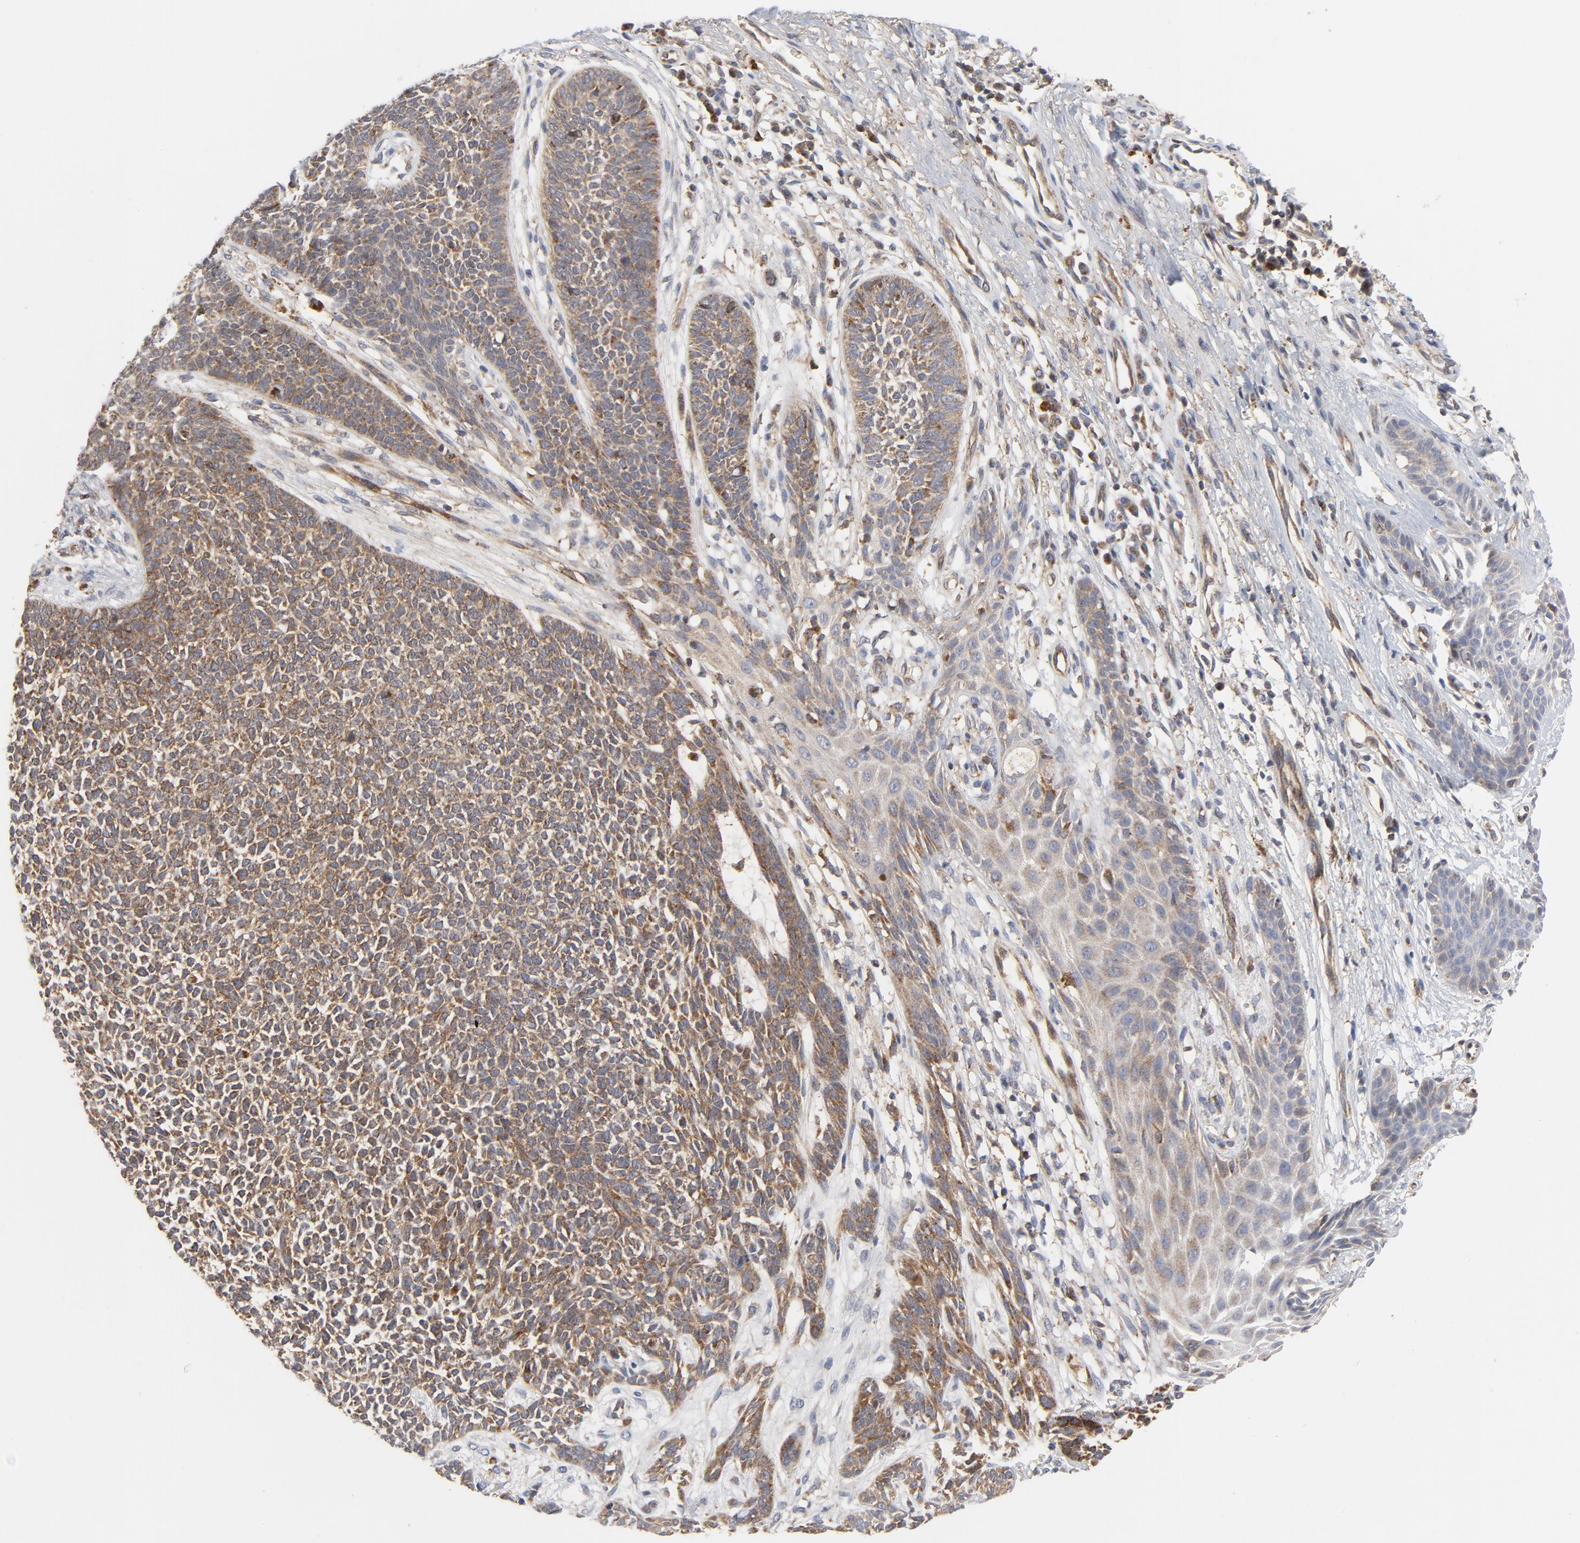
{"staining": {"intensity": "moderate", "quantity": ">75%", "location": "cytoplasmic/membranous"}, "tissue": "skin cancer", "cell_type": "Tumor cells", "image_type": "cancer", "snomed": [{"axis": "morphology", "description": "Basal cell carcinoma"}, {"axis": "topography", "description": "Skin"}], "caption": "Immunohistochemical staining of basal cell carcinoma (skin) displays medium levels of moderate cytoplasmic/membranous staining in about >75% of tumor cells. The staining was performed using DAB (3,3'-diaminobenzidine), with brown indicating positive protein expression. Nuclei are stained blue with hematoxylin.", "gene": "RAPGEF4", "patient": {"sex": "female", "age": 84}}